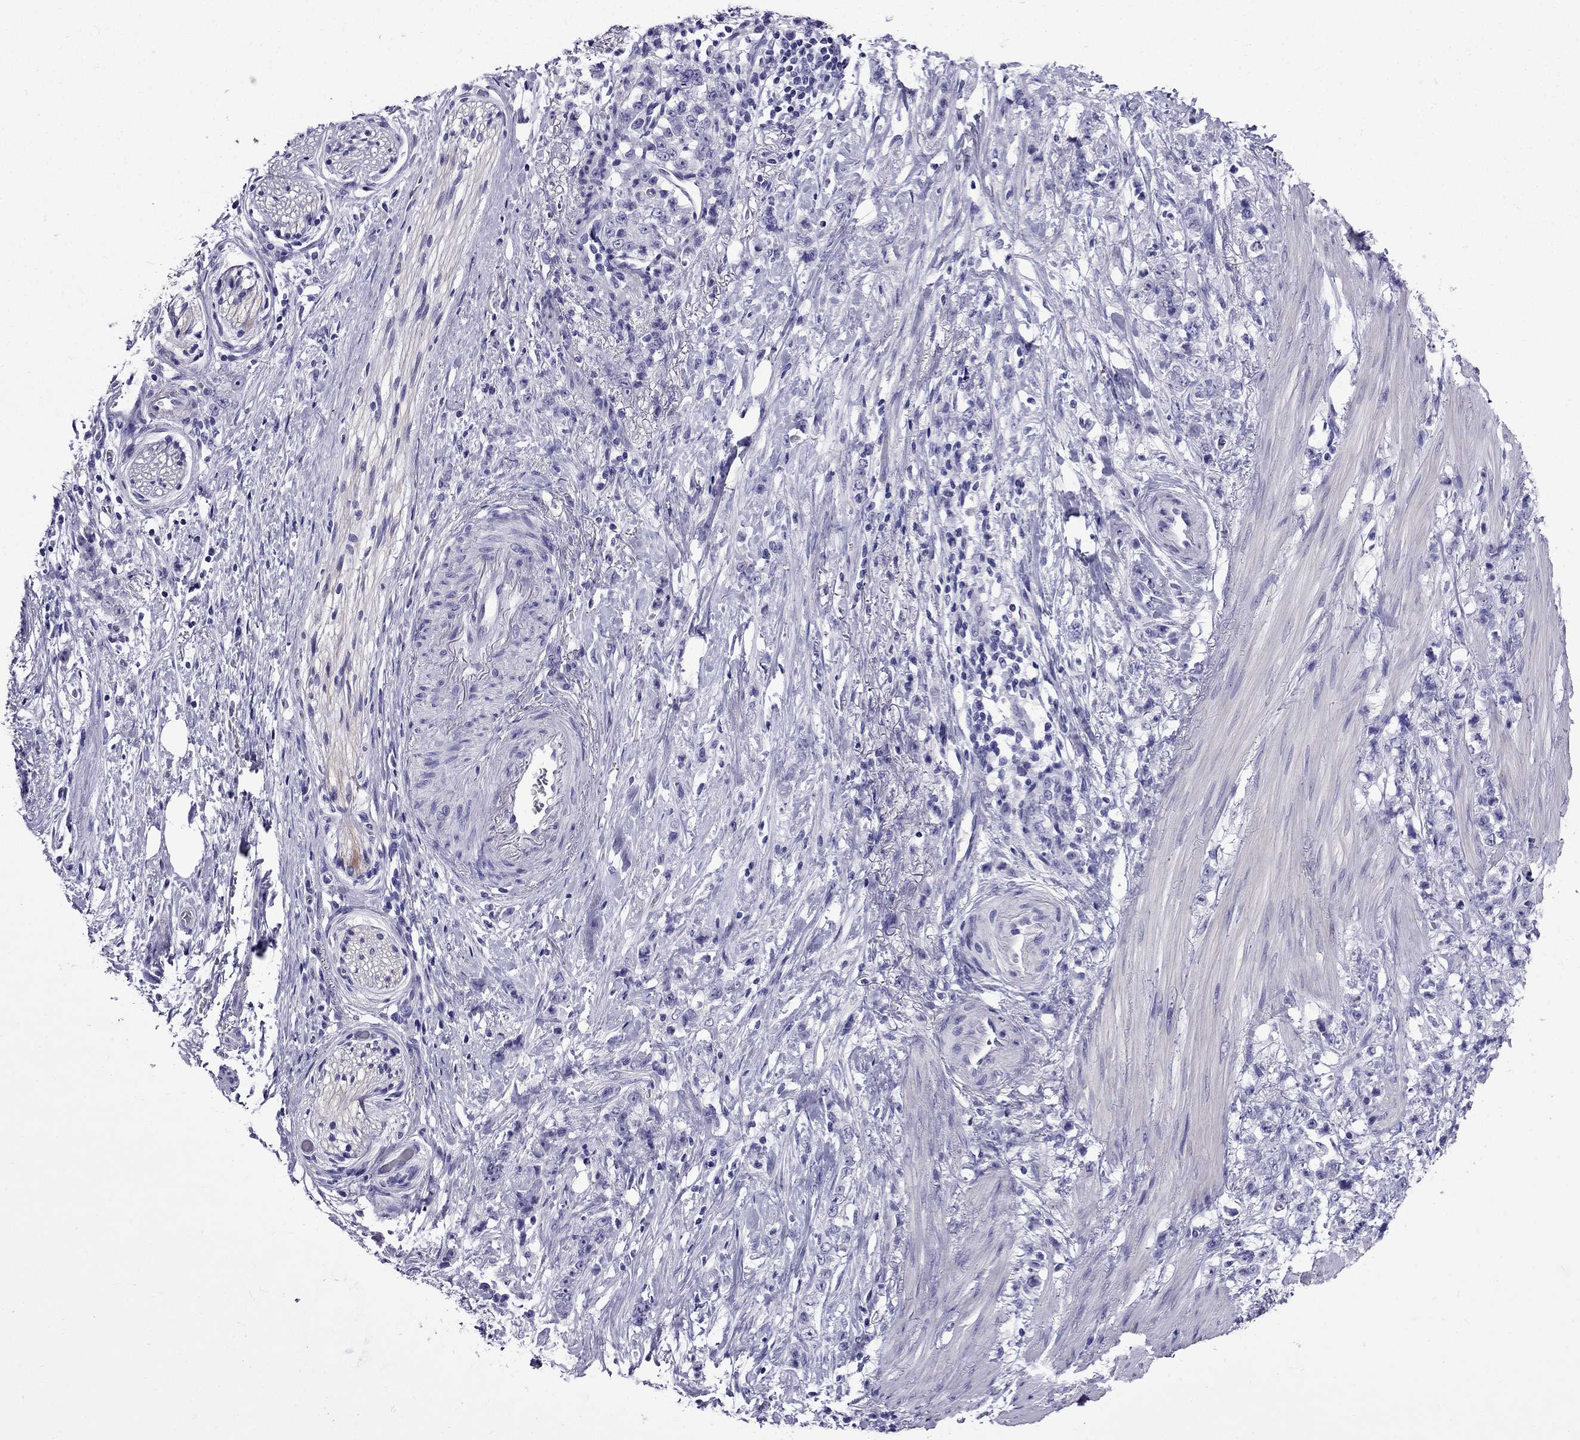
{"staining": {"intensity": "negative", "quantity": "none", "location": "none"}, "tissue": "stomach cancer", "cell_type": "Tumor cells", "image_type": "cancer", "snomed": [{"axis": "morphology", "description": "Adenocarcinoma, NOS"}, {"axis": "topography", "description": "Stomach, lower"}], "caption": "Stomach cancer (adenocarcinoma) stained for a protein using immunohistochemistry demonstrates no expression tumor cells.", "gene": "ERC2", "patient": {"sex": "male", "age": 88}}